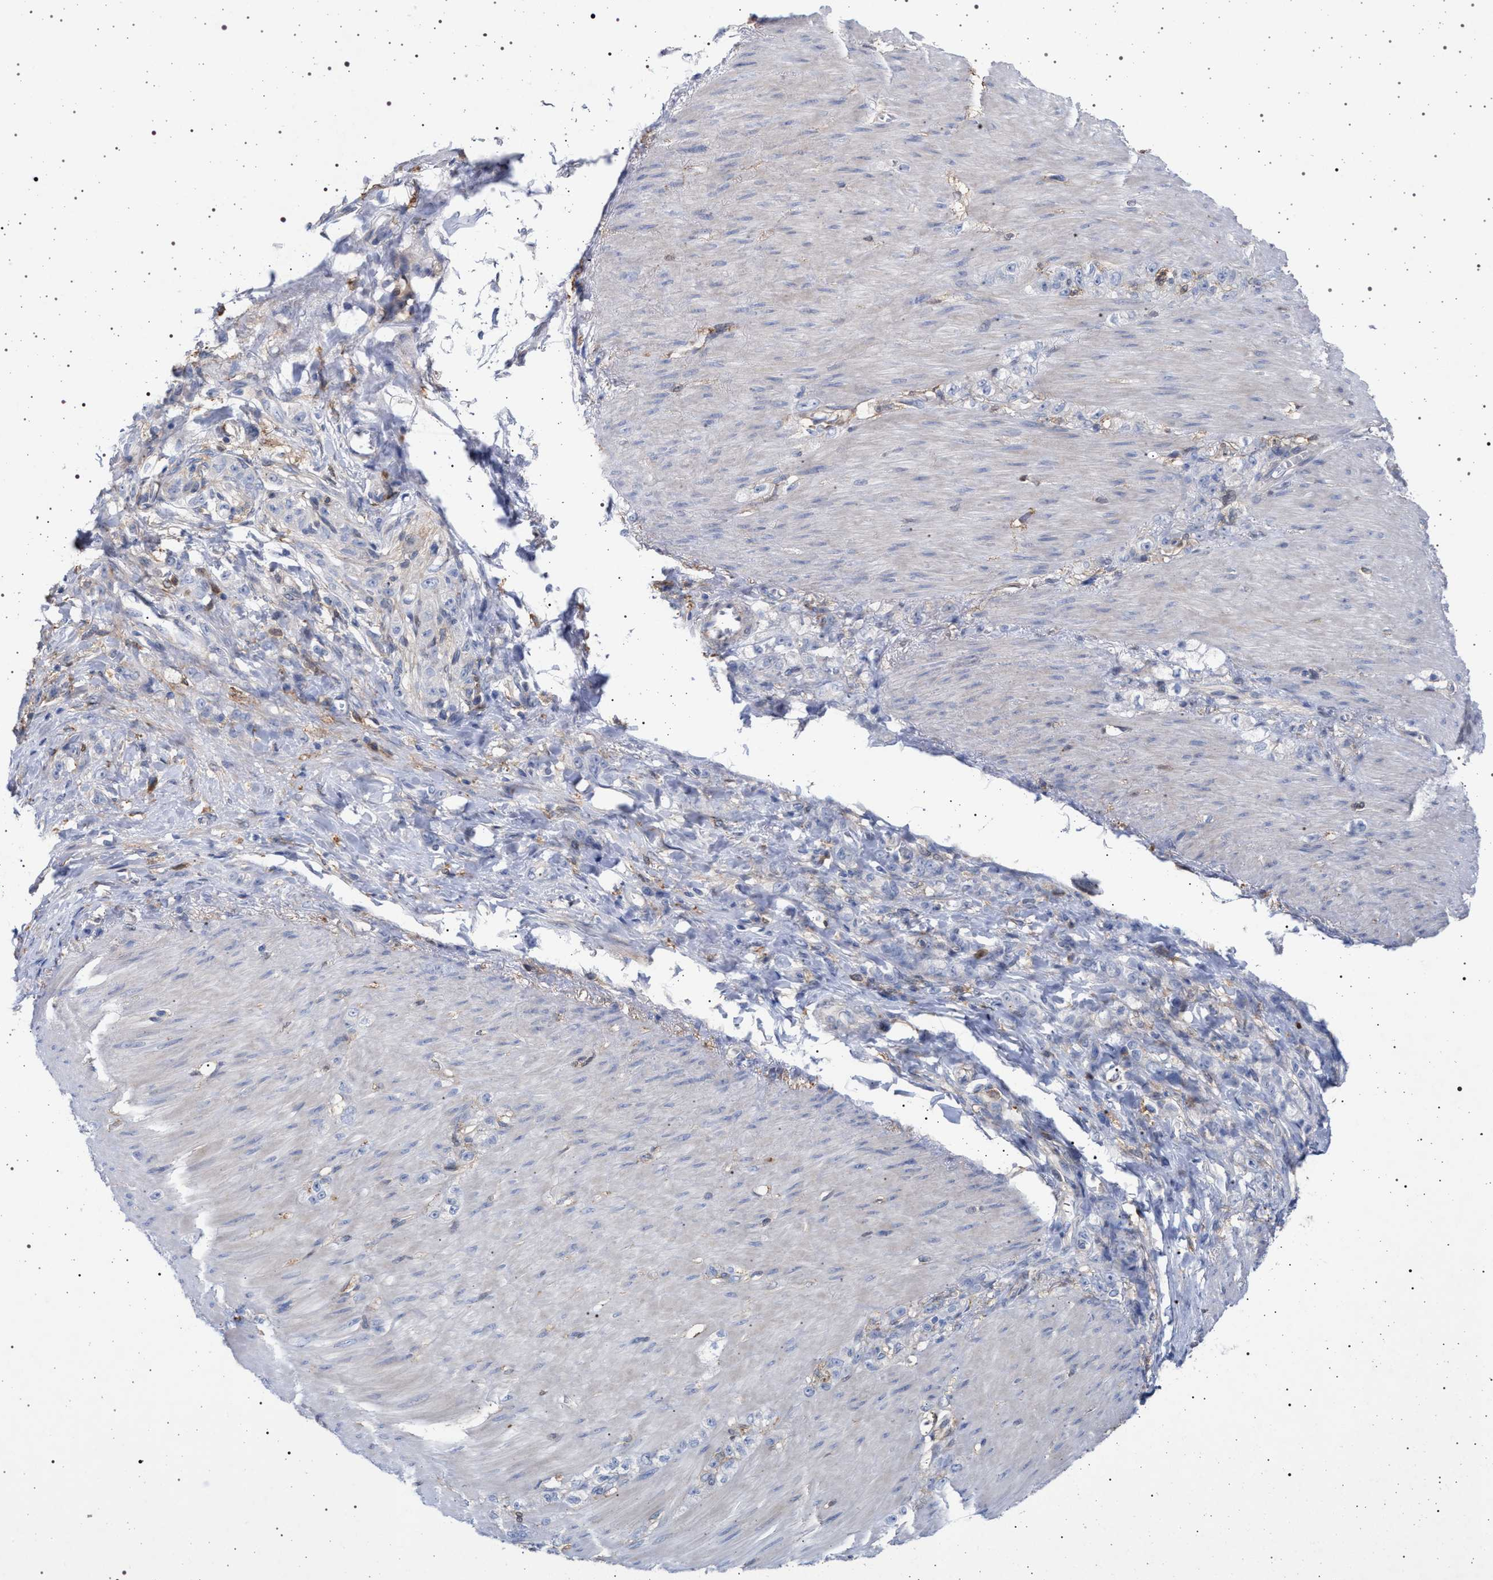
{"staining": {"intensity": "negative", "quantity": "none", "location": "none"}, "tissue": "stomach cancer", "cell_type": "Tumor cells", "image_type": "cancer", "snomed": [{"axis": "morphology", "description": "Normal tissue, NOS"}, {"axis": "morphology", "description": "Adenocarcinoma, NOS"}, {"axis": "topography", "description": "Stomach"}], "caption": "This is an IHC image of adenocarcinoma (stomach). There is no staining in tumor cells.", "gene": "PLG", "patient": {"sex": "male", "age": 82}}